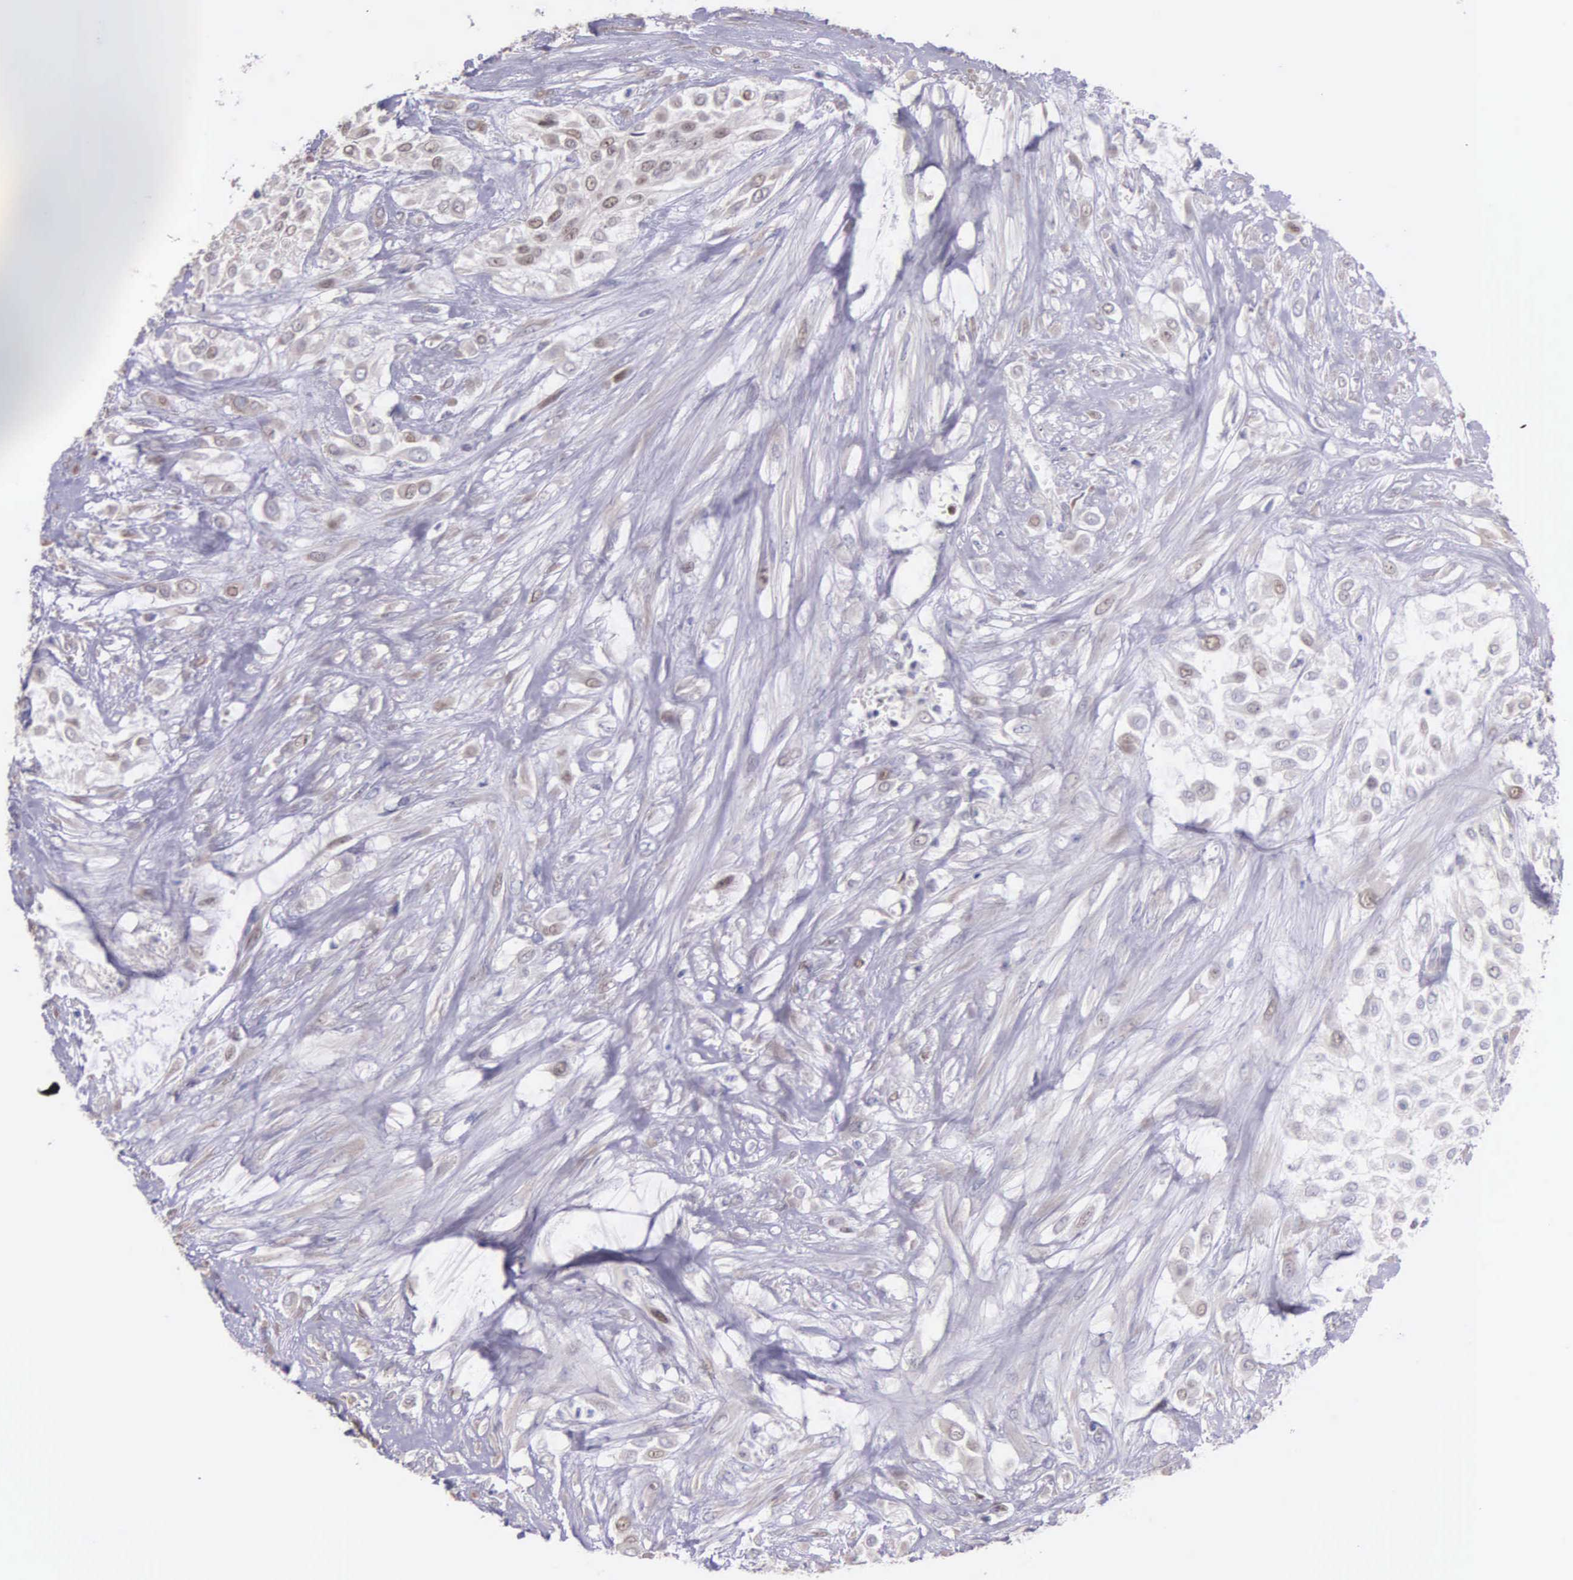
{"staining": {"intensity": "weak", "quantity": "<25%", "location": "nuclear"}, "tissue": "urothelial cancer", "cell_type": "Tumor cells", "image_type": "cancer", "snomed": [{"axis": "morphology", "description": "Urothelial carcinoma, High grade"}, {"axis": "topography", "description": "Urinary bladder"}], "caption": "An IHC histopathology image of high-grade urothelial carcinoma is shown. There is no staining in tumor cells of high-grade urothelial carcinoma.", "gene": "MCM5", "patient": {"sex": "male", "age": 57}}